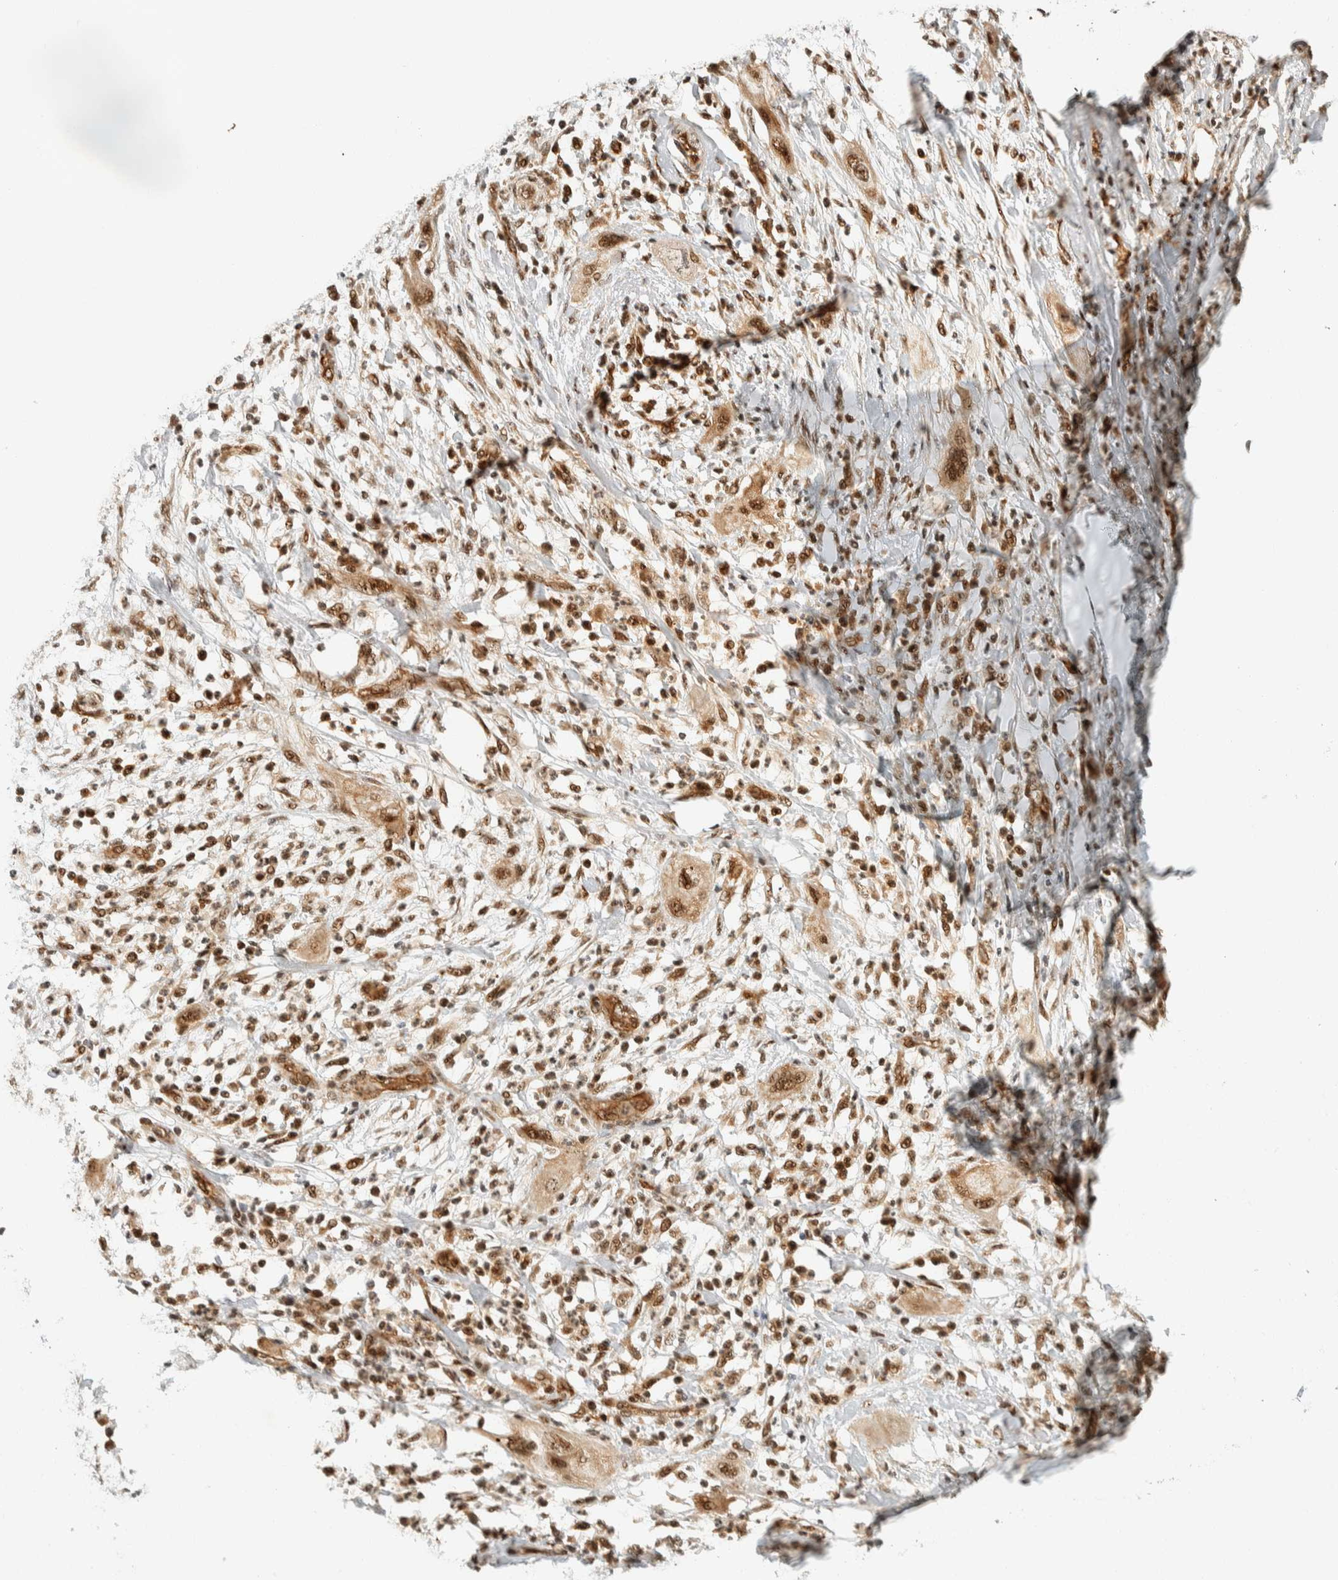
{"staining": {"intensity": "moderate", "quantity": ">75%", "location": "nuclear"}, "tissue": "lung cancer", "cell_type": "Tumor cells", "image_type": "cancer", "snomed": [{"axis": "morphology", "description": "Squamous cell carcinoma, NOS"}, {"axis": "topography", "description": "Lung"}], "caption": "Immunohistochemical staining of human lung cancer reveals moderate nuclear protein positivity in approximately >75% of tumor cells.", "gene": "SIK1", "patient": {"sex": "female", "age": 47}}